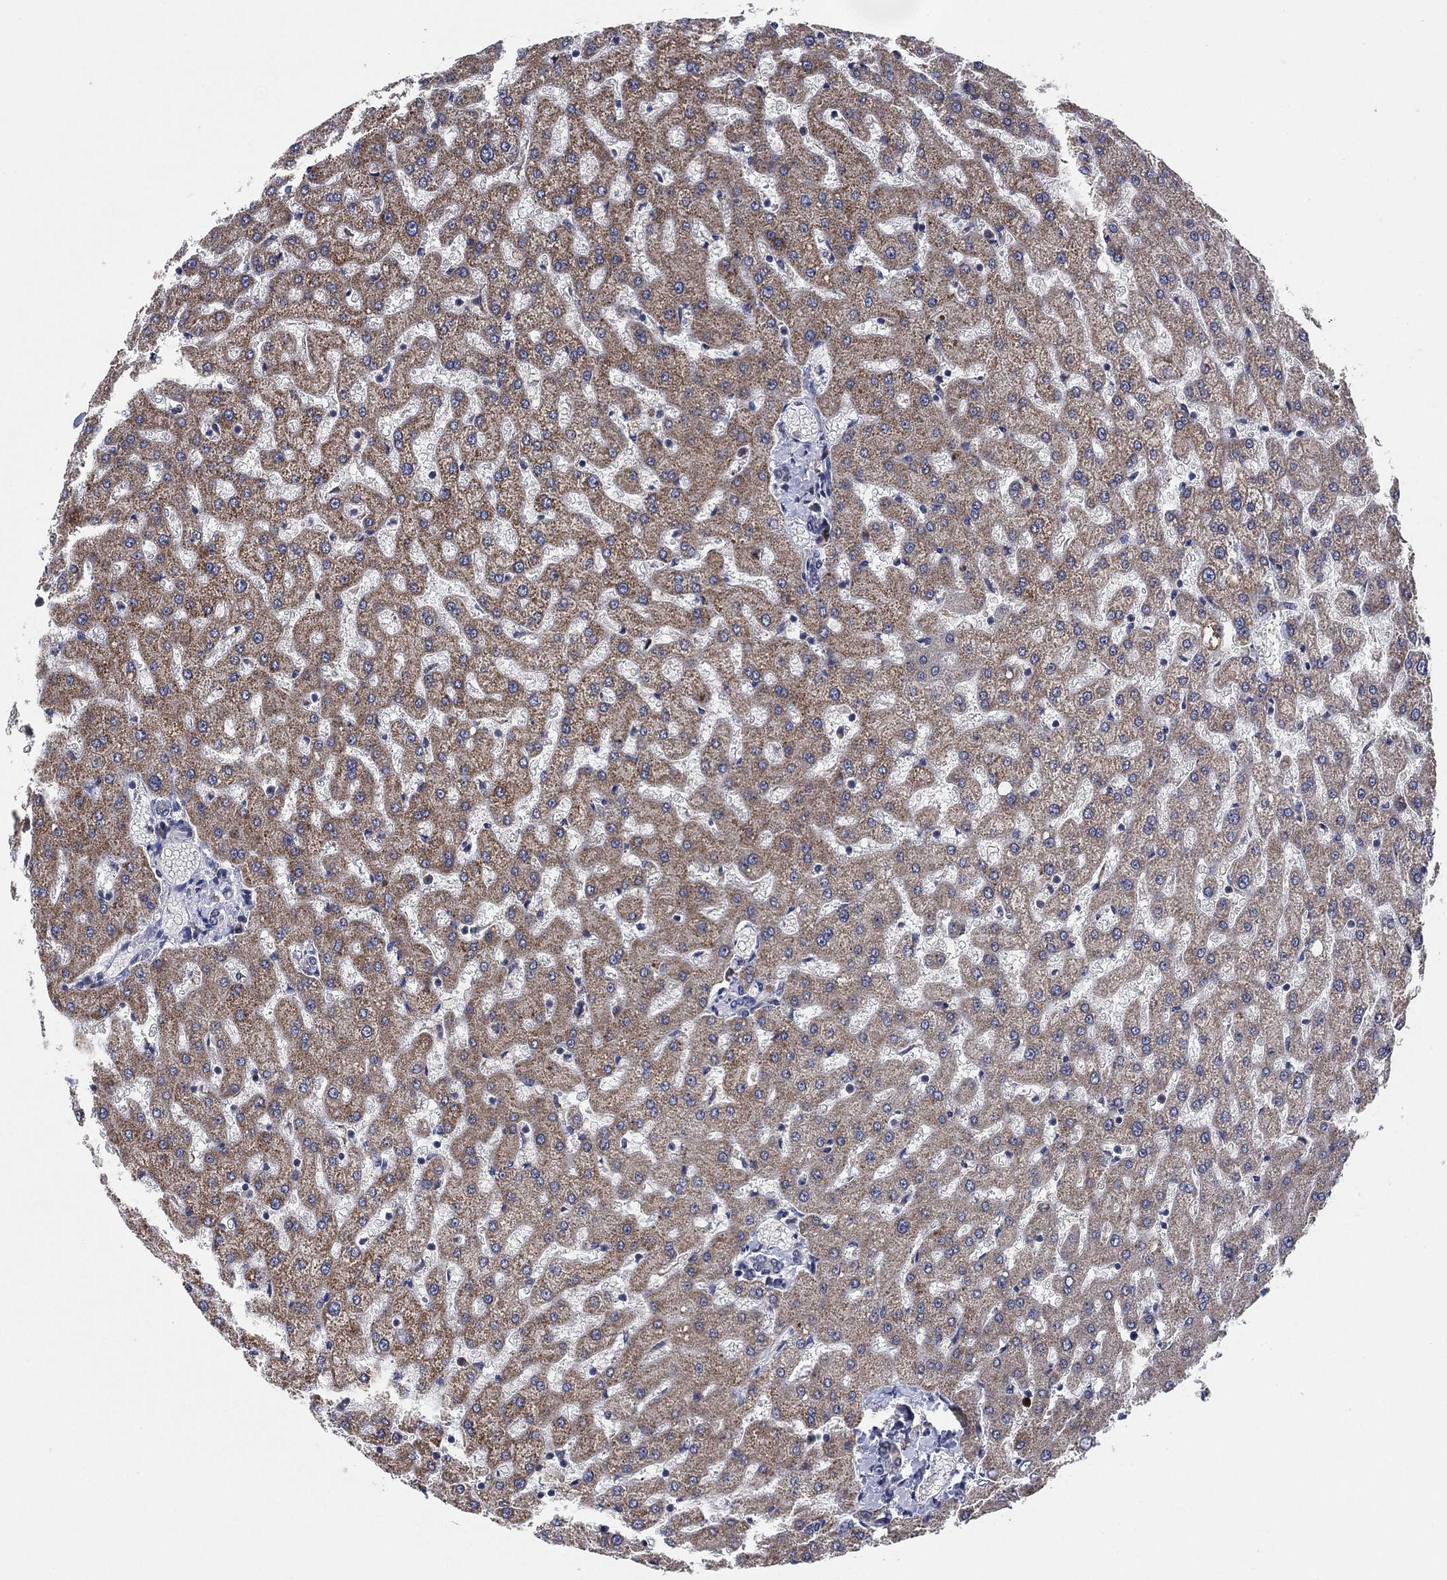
{"staining": {"intensity": "negative", "quantity": "none", "location": "none"}, "tissue": "liver", "cell_type": "Cholangiocytes", "image_type": "normal", "snomed": [{"axis": "morphology", "description": "Normal tissue, NOS"}, {"axis": "topography", "description": "Liver"}], "caption": "High power microscopy histopathology image of an immunohistochemistry photomicrograph of normal liver, revealing no significant staining in cholangiocytes. (DAB immunohistochemistry (IHC) visualized using brightfield microscopy, high magnification).", "gene": "FES", "patient": {"sex": "female", "age": 50}}